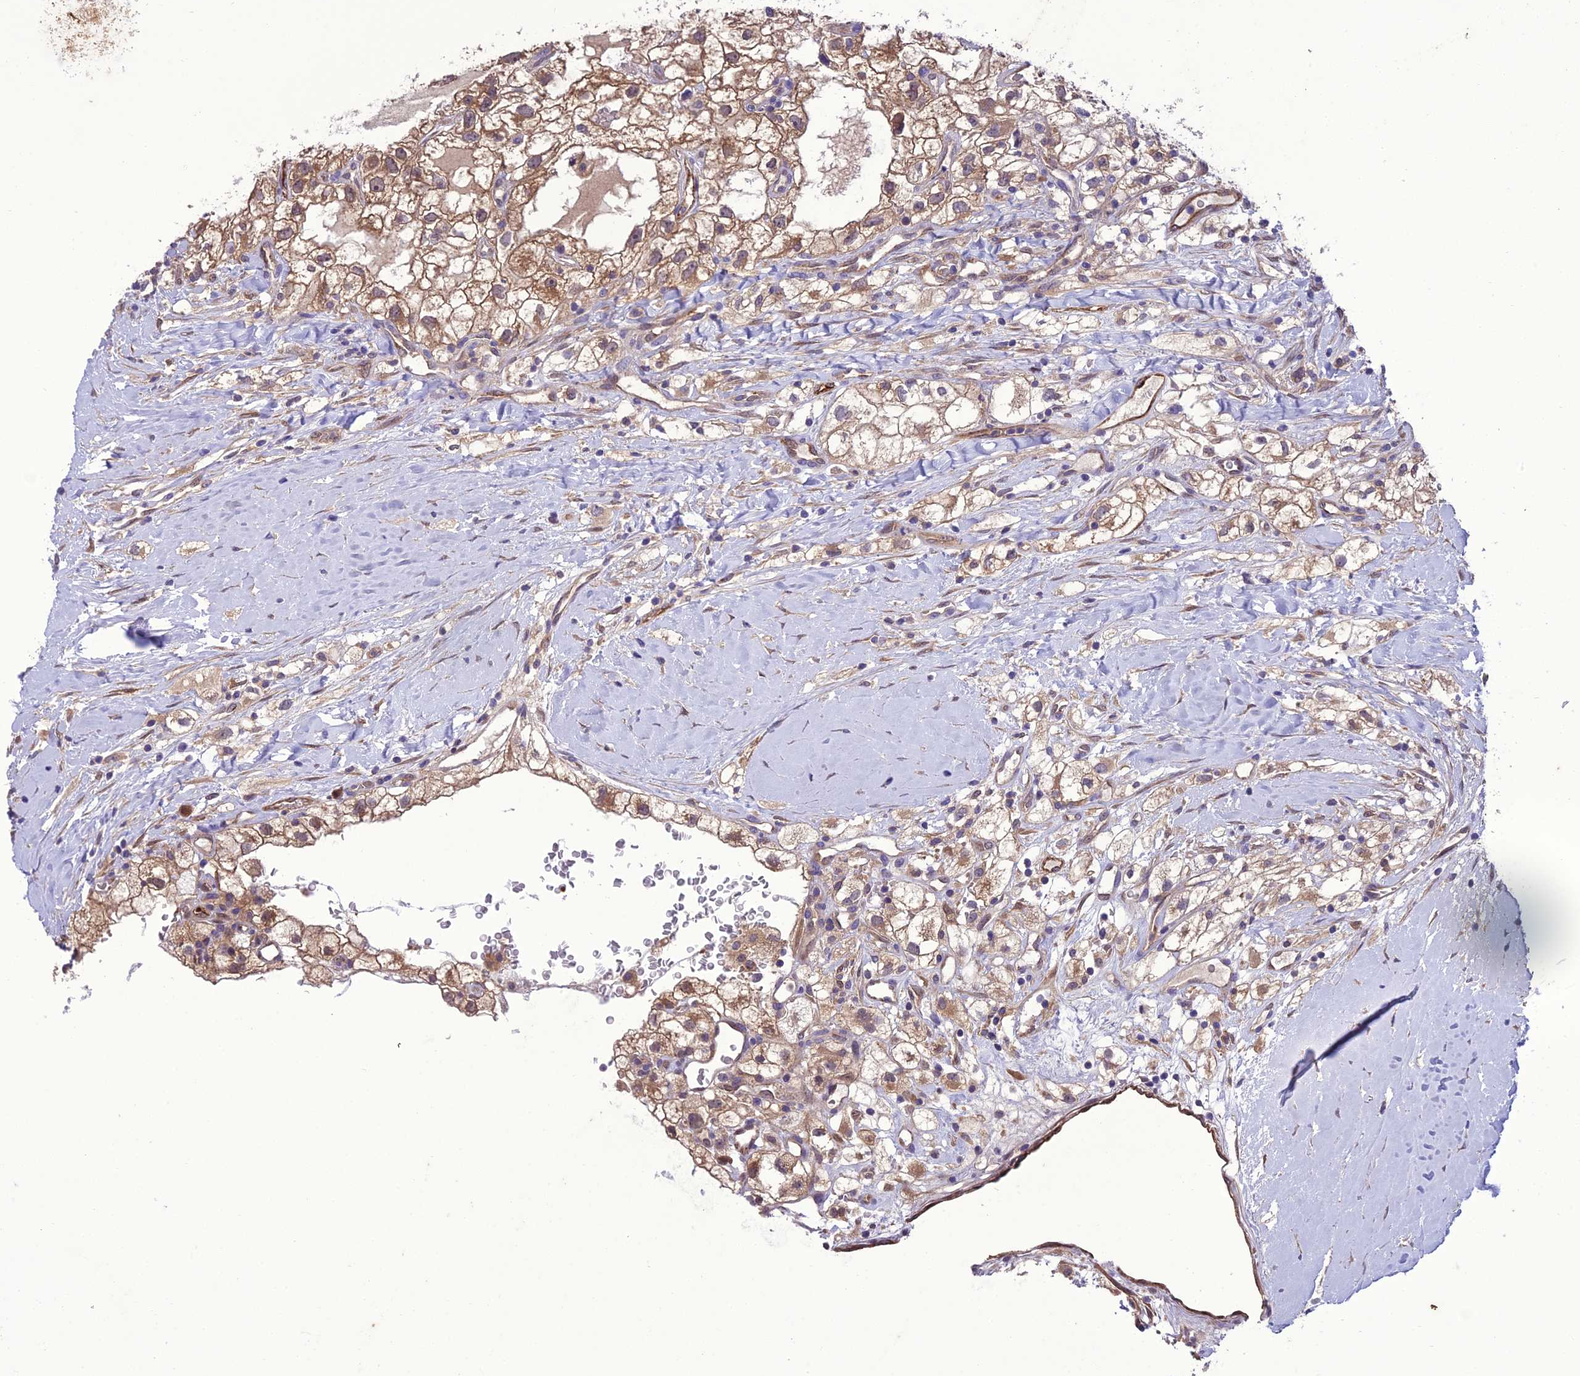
{"staining": {"intensity": "moderate", "quantity": ">75%", "location": "cytoplasmic/membranous"}, "tissue": "renal cancer", "cell_type": "Tumor cells", "image_type": "cancer", "snomed": [{"axis": "morphology", "description": "Adenocarcinoma, NOS"}, {"axis": "topography", "description": "Kidney"}], "caption": "Immunohistochemical staining of renal adenocarcinoma displays medium levels of moderate cytoplasmic/membranous positivity in approximately >75% of tumor cells. (Stains: DAB (3,3'-diaminobenzidine) in brown, nuclei in blue, Microscopy: brightfield microscopy at high magnification).", "gene": "BORCS6", "patient": {"sex": "male", "age": 59}}